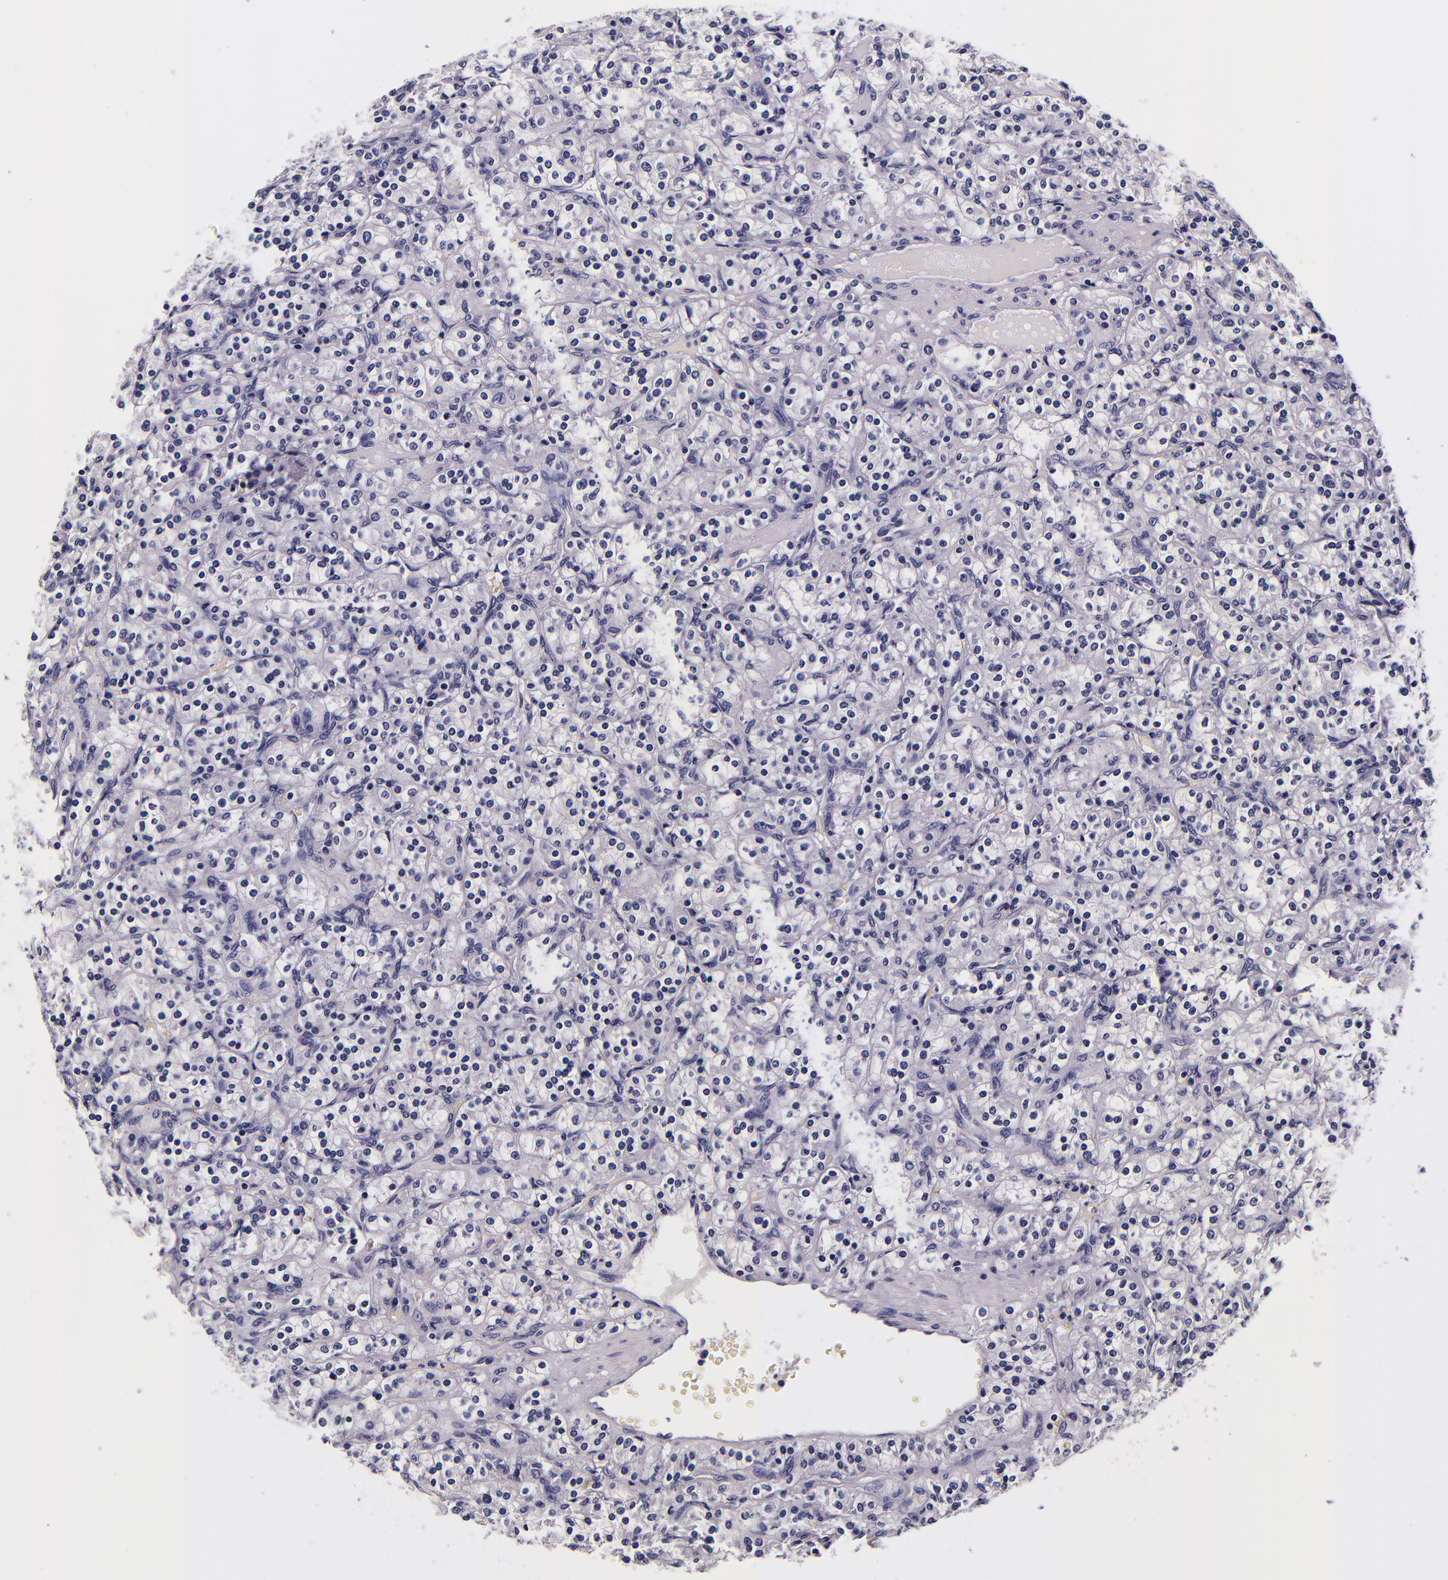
{"staining": {"intensity": "negative", "quantity": "none", "location": "none"}, "tissue": "renal cancer", "cell_type": "Tumor cells", "image_type": "cancer", "snomed": [{"axis": "morphology", "description": "Adenocarcinoma, NOS"}, {"axis": "topography", "description": "Kidney"}], "caption": "A histopathology image of human renal cancer (adenocarcinoma) is negative for staining in tumor cells.", "gene": "FBN1", "patient": {"sex": "male", "age": 77}}